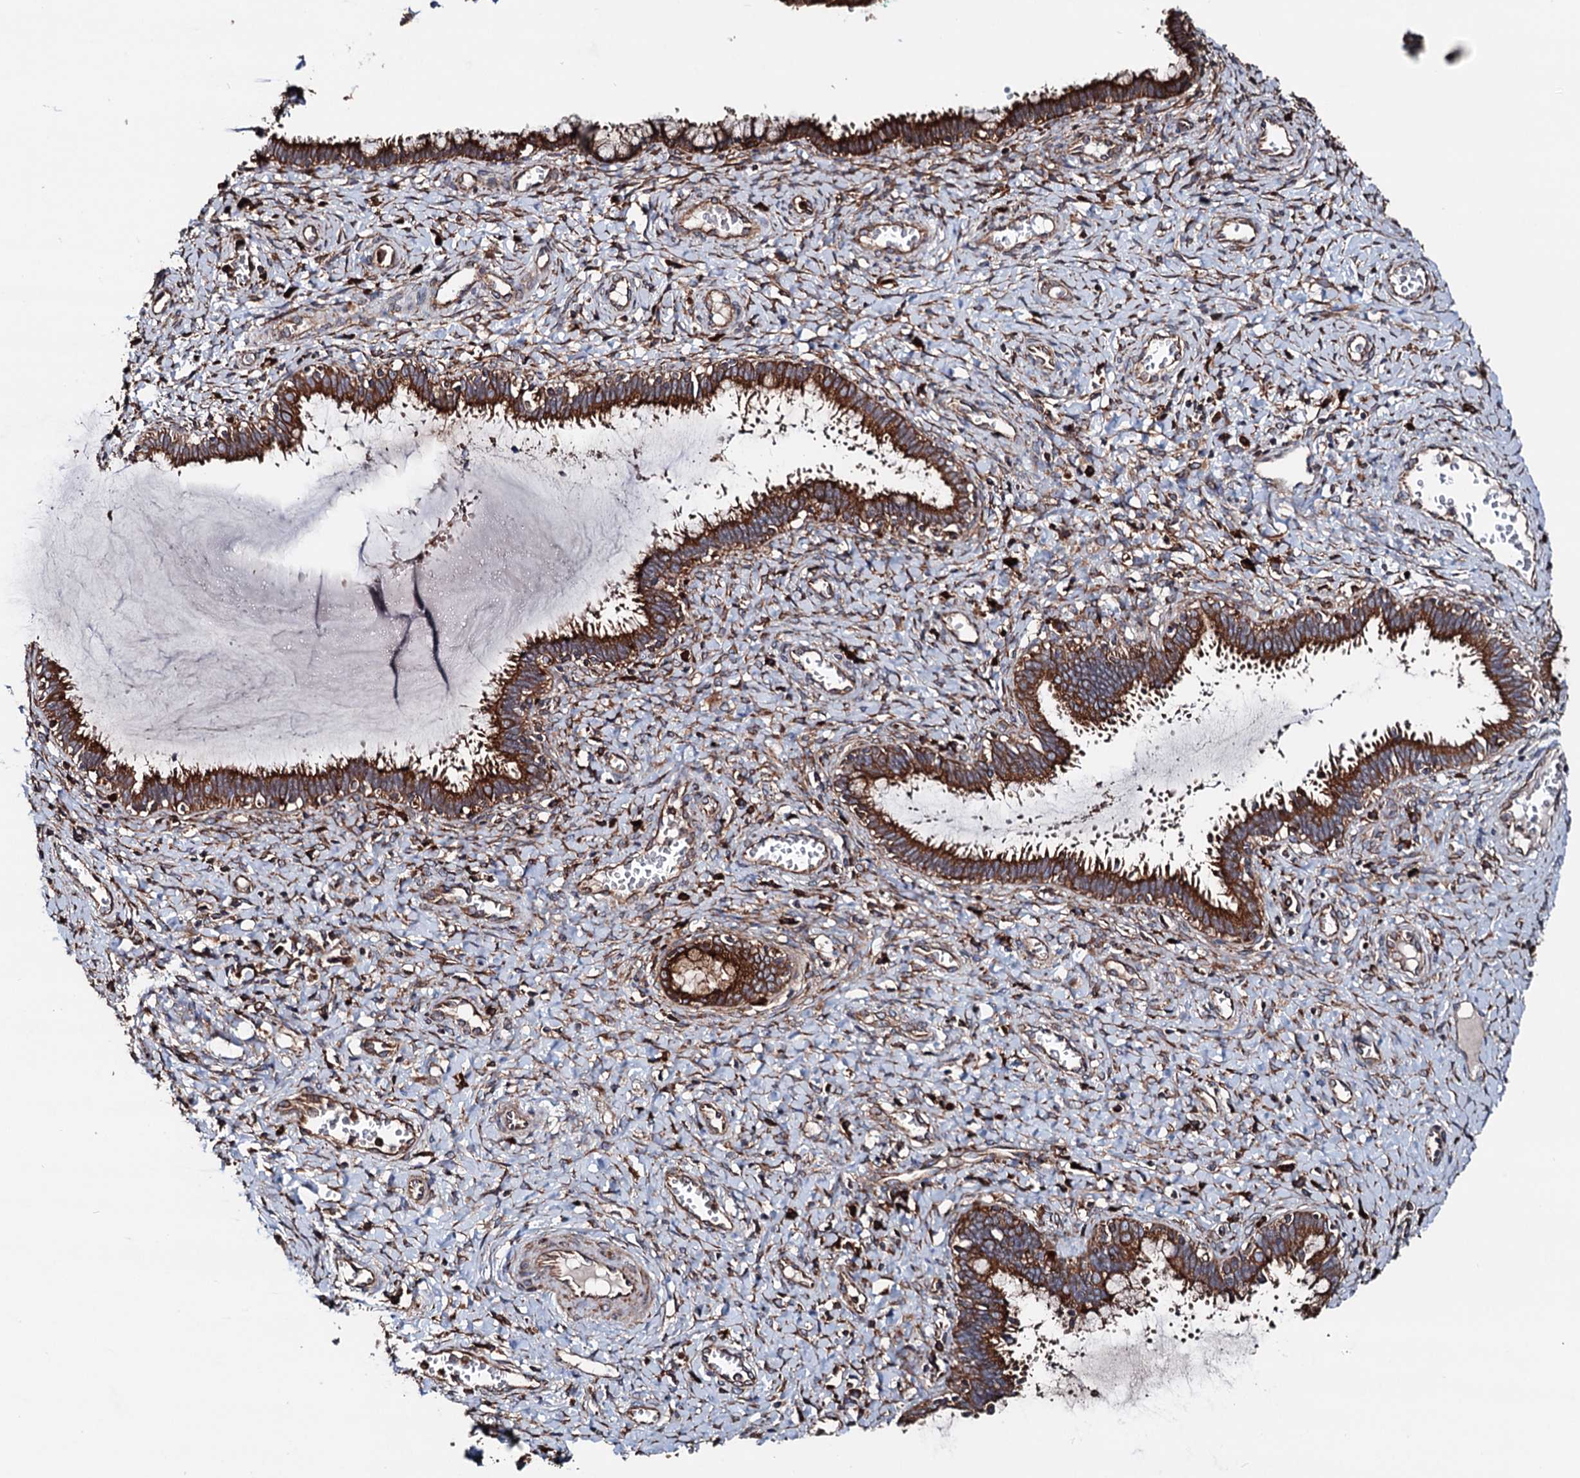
{"staining": {"intensity": "strong", "quantity": ">75%", "location": "cytoplasmic/membranous"}, "tissue": "cervix", "cell_type": "Glandular cells", "image_type": "normal", "snomed": [{"axis": "morphology", "description": "Normal tissue, NOS"}, {"axis": "morphology", "description": "Adenocarcinoma, NOS"}, {"axis": "topography", "description": "Cervix"}], "caption": "High-power microscopy captured an immunohistochemistry photomicrograph of normal cervix, revealing strong cytoplasmic/membranous positivity in approximately >75% of glandular cells.", "gene": "ERP29", "patient": {"sex": "female", "age": 29}}